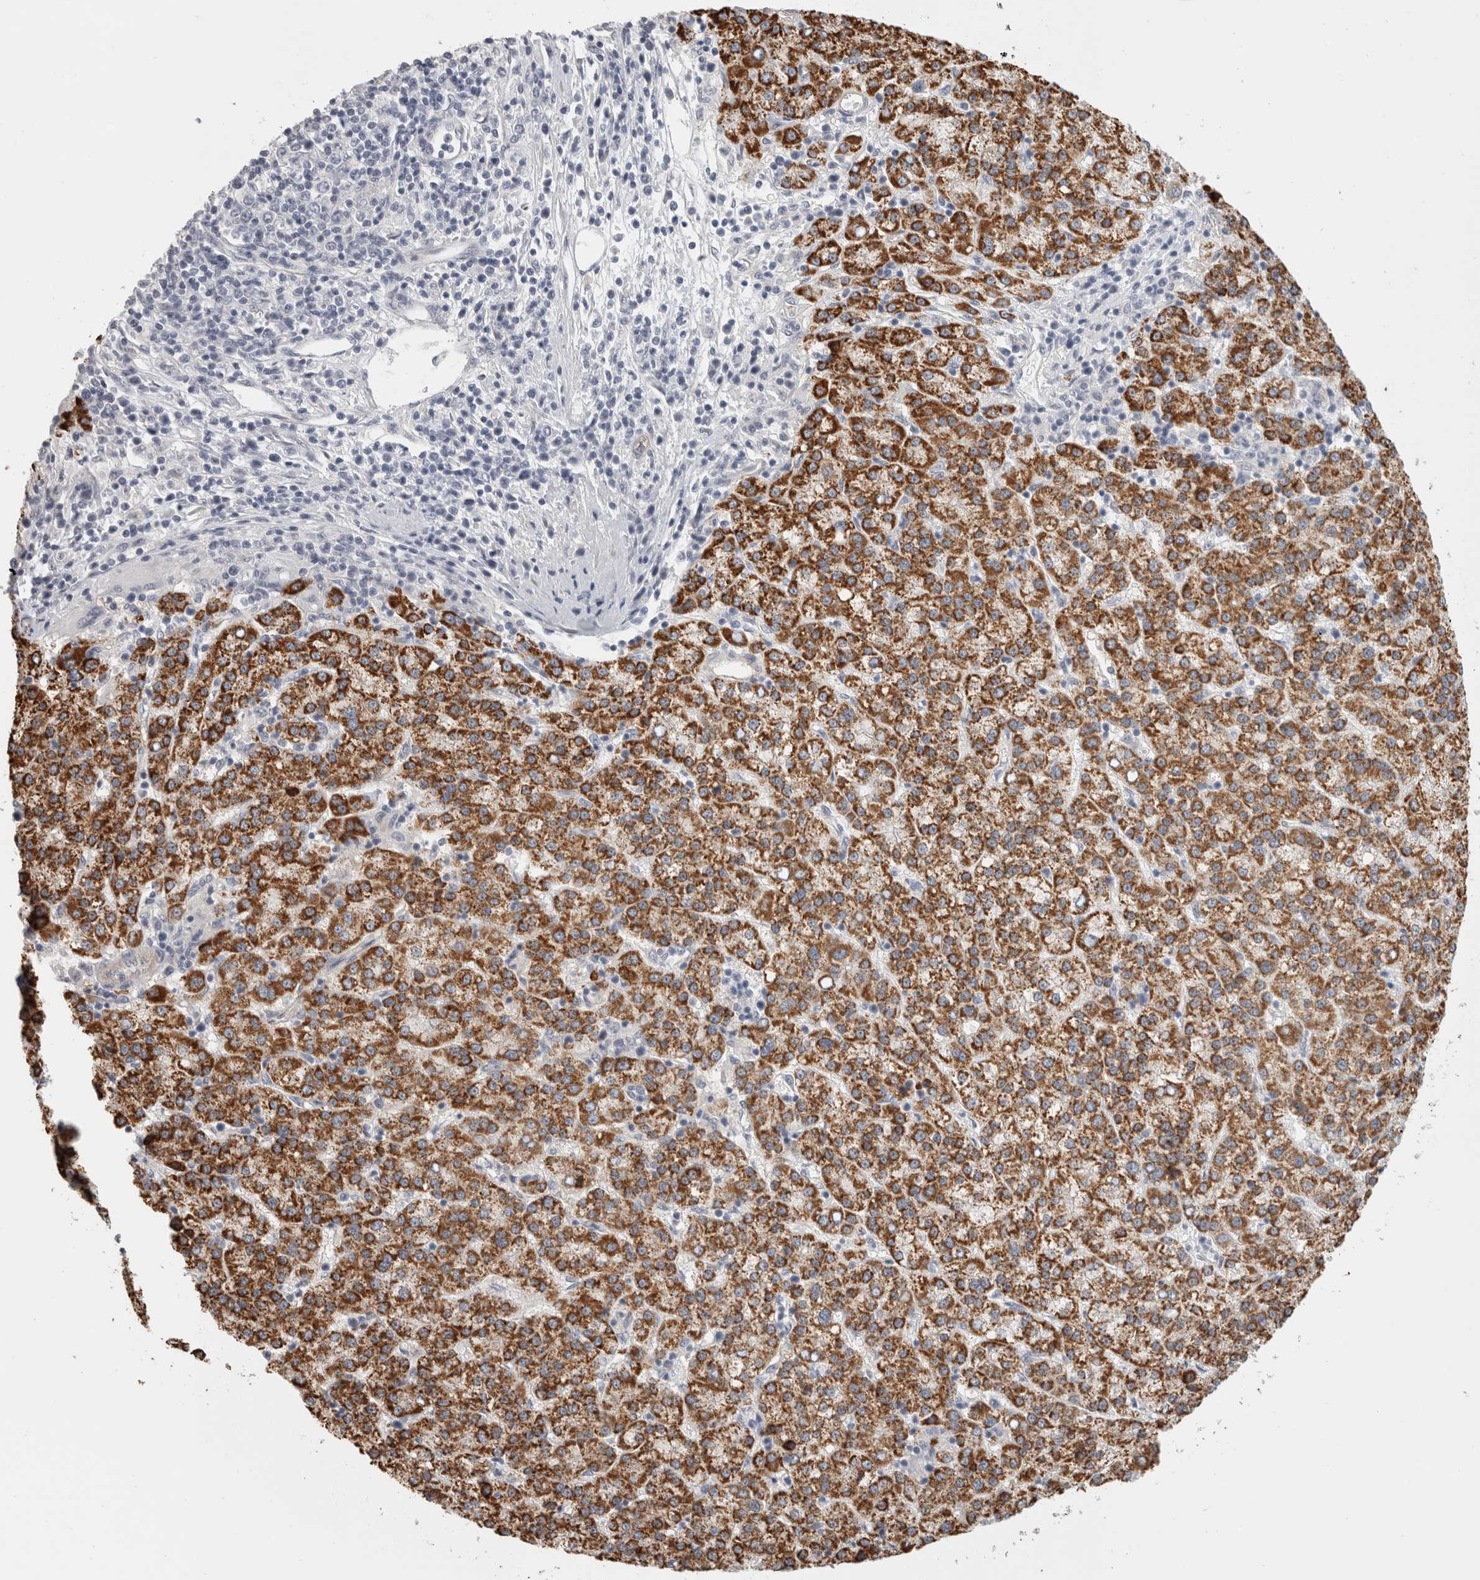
{"staining": {"intensity": "strong", "quantity": ">75%", "location": "cytoplasmic/membranous"}, "tissue": "liver cancer", "cell_type": "Tumor cells", "image_type": "cancer", "snomed": [{"axis": "morphology", "description": "Carcinoma, Hepatocellular, NOS"}, {"axis": "topography", "description": "Liver"}], "caption": "Brown immunohistochemical staining in human liver cancer reveals strong cytoplasmic/membranous staining in approximately >75% of tumor cells. Using DAB (3,3'-diaminobenzidine) (brown) and hematoxylin (blue) stains, captured at high magnification using brightfield microscopy.", "gene": "FBLIM1", "patient": {"sex": "female", "age": 58}}